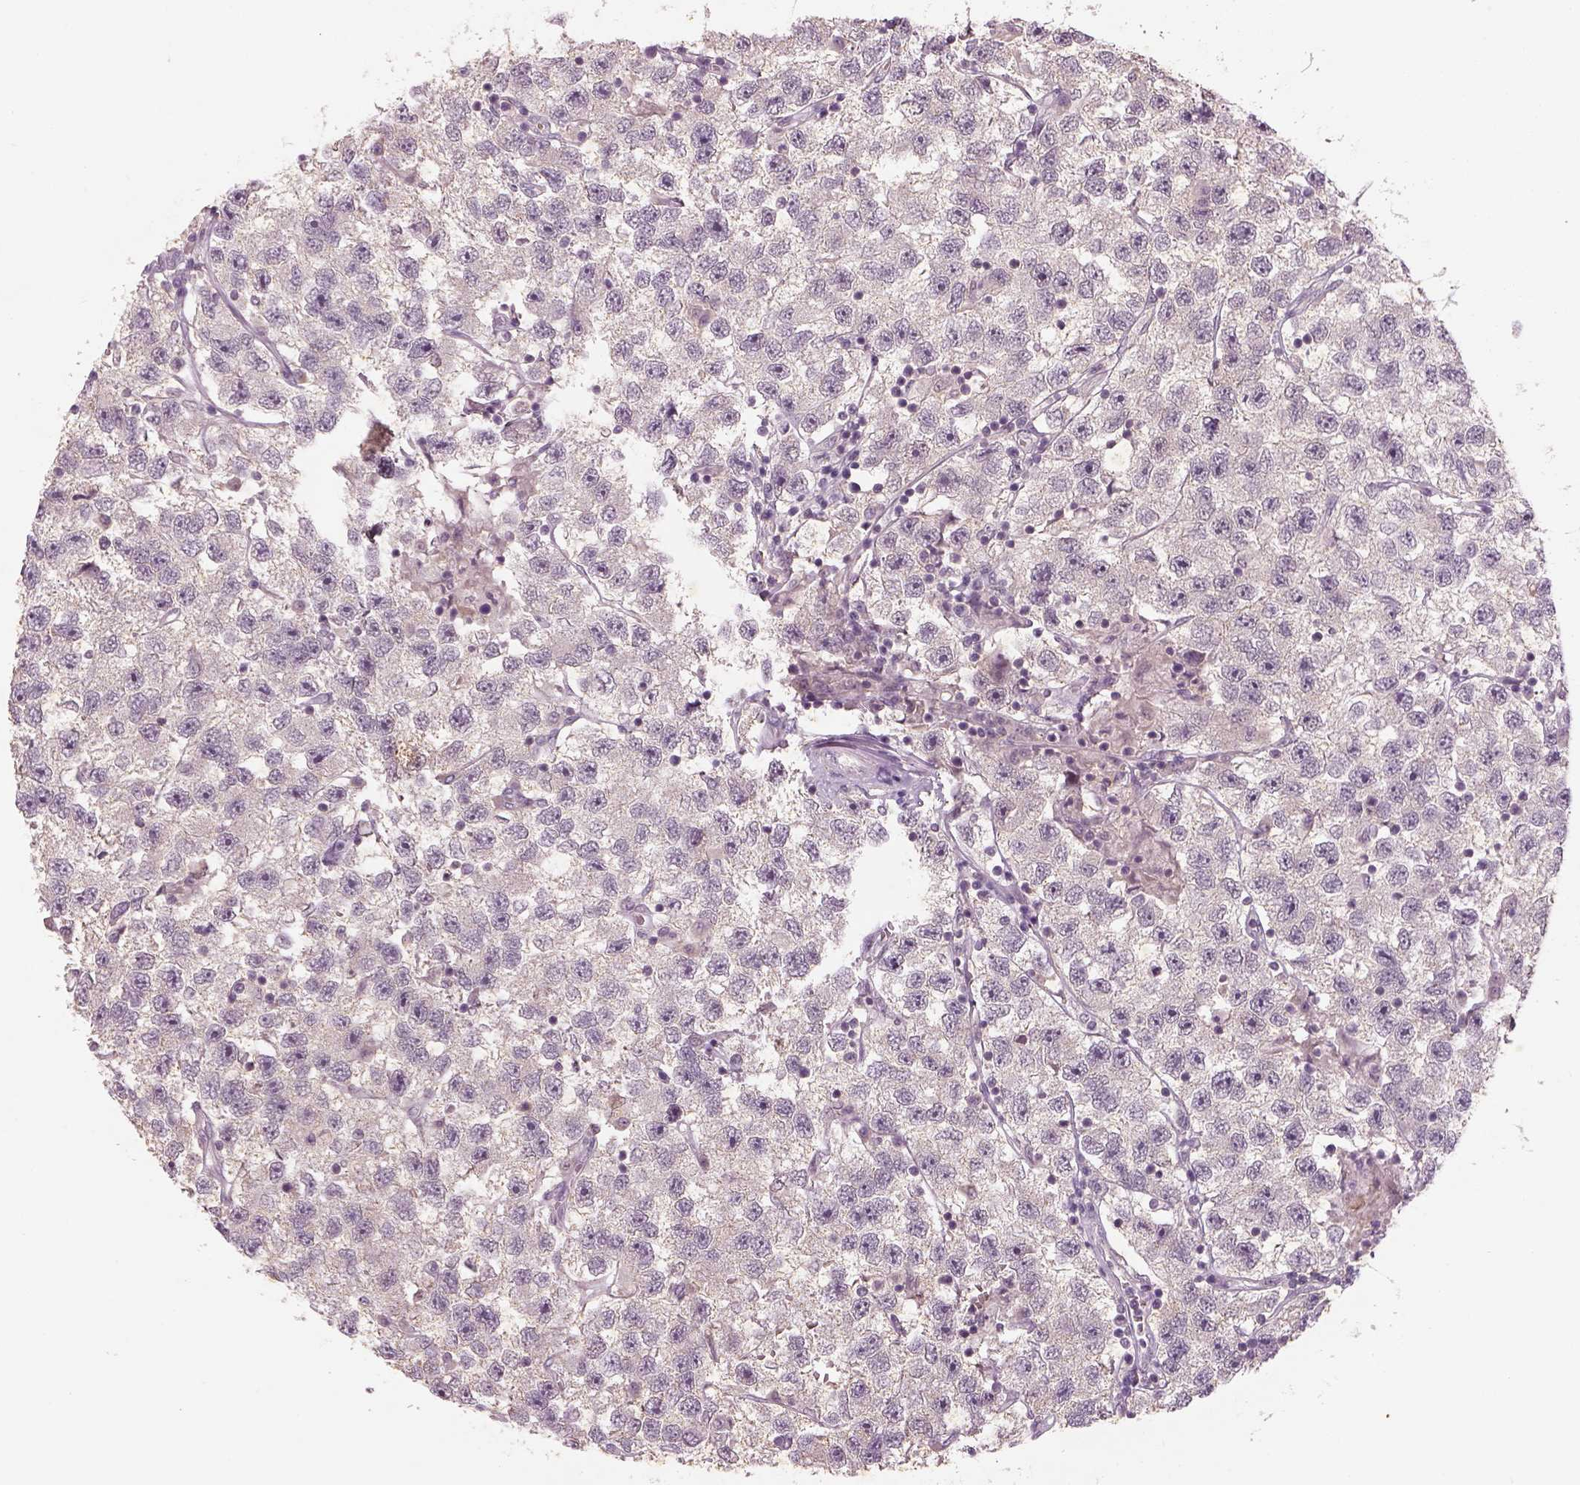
{"staining": {"intensity": "negative", "quantity": "none", "location": "none"}, "tissue": "testis cancer", "cell_type": "Tumor cells", "image_type": "cancer", "snomed": [{"axis": "morphology", "description": "Seminoma, NOS"}, {"axis": "topography", "description": "Testis"}], "caption": "Tumor cells show no significant protein staining in seminoma (testis). The staining is performed using DAB brown chromogen with nuclei counter-stained in using hematoxylin.", "gene": "GDNF", "patient": {"sex": "male", "age": 26}}